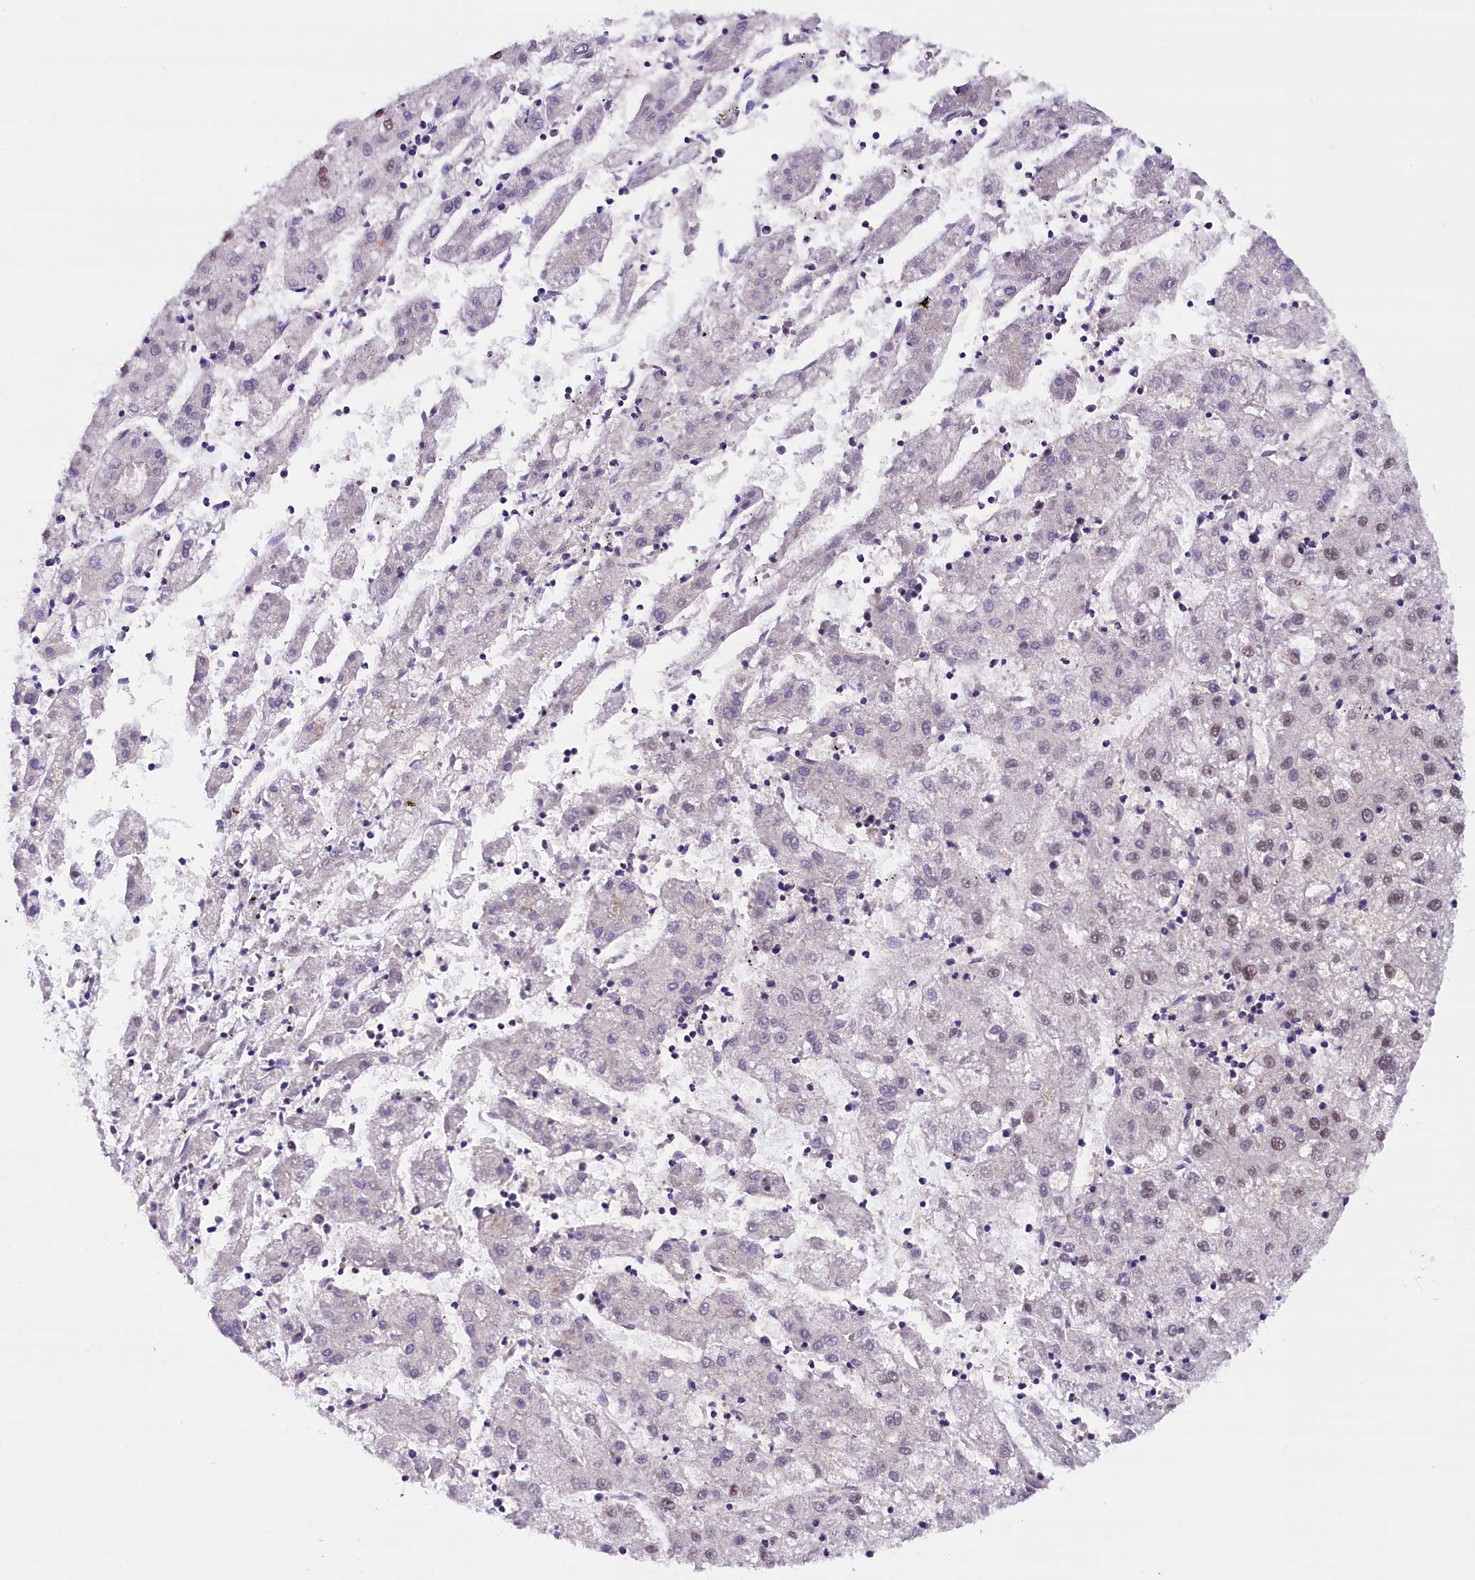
{"staining": {"intensity": "weak", "quantity": "25%-75%", "location": "nuclear"}, "tissue": "liver cancer", "cell_type": "Tumor cells", "image_type": "cancer", "snomed": [{"axis": "morphology", "description": "Carcinoma, Hepatocellular, NOS"}, {"axis": "topography", "description": "Liver"}], "caption": "Weak nuclear protein staining is present in approximately 25%-75% of tumor cells in liver hepatocellular carcinoma.", "gene": "IQCN", "patient": {"sex": "male", "age": 72}}